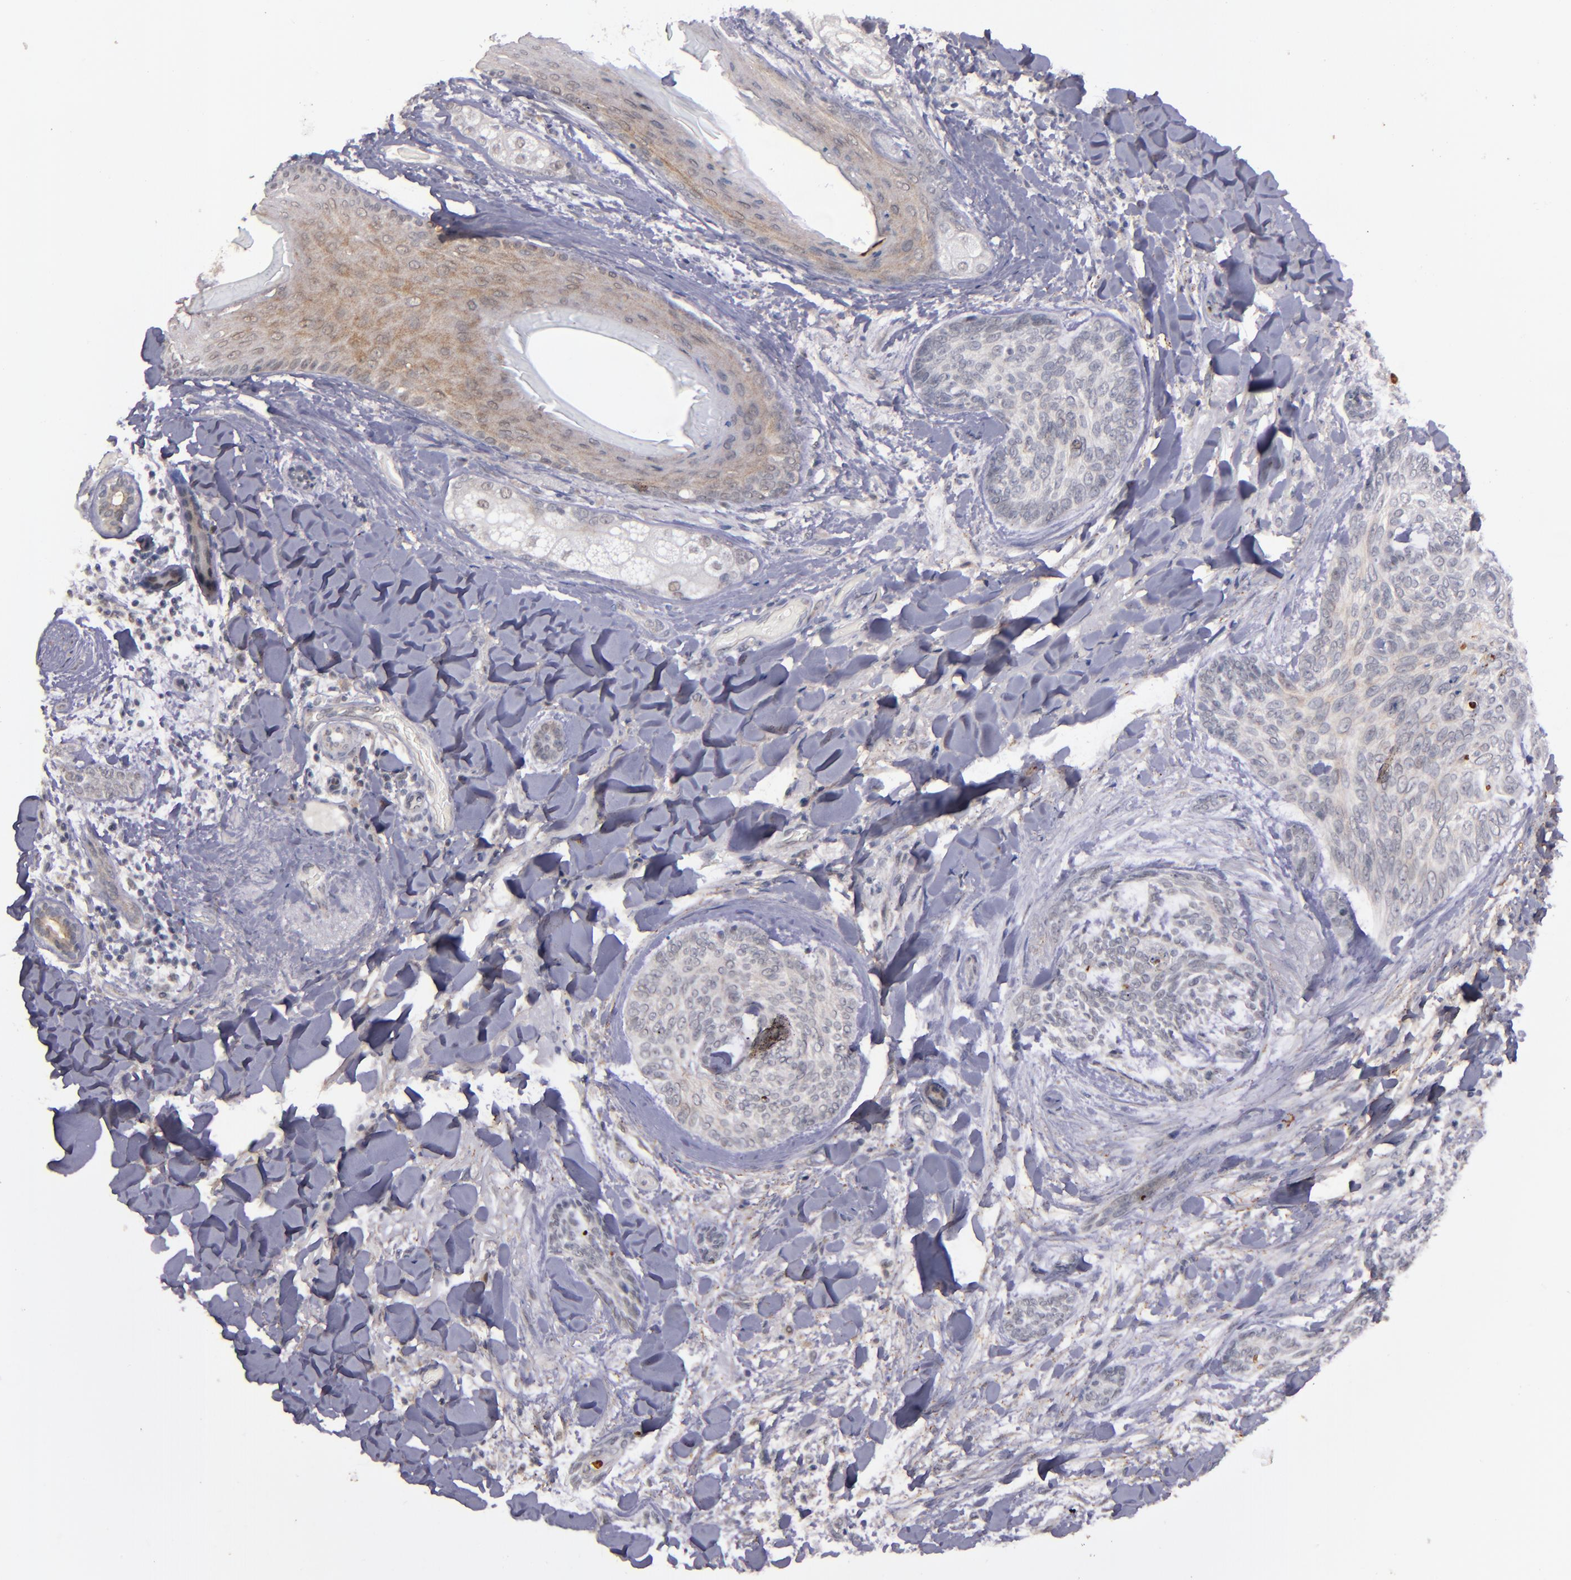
{"staining": {"intensity": "negative", "quantity": "none", "location": "none"}, "tissue": "skin cancer", "cell_type": "Tumor cells", "image_type": "cancer", "snomed": [{"axis": "morphology", "description": "Normal tissue, NOS"}, {"axis": "morphology", "description": "Basal cell carcinoma"}, {"axis": "topography", "description": "Skin"}], "caption": "Basal cell carcinoma (skin) was stained to show a protein in brown. There is no significant staining in tumor cells.", "gene": "SYP", "patient": {"sex": "female", "age": 71}}